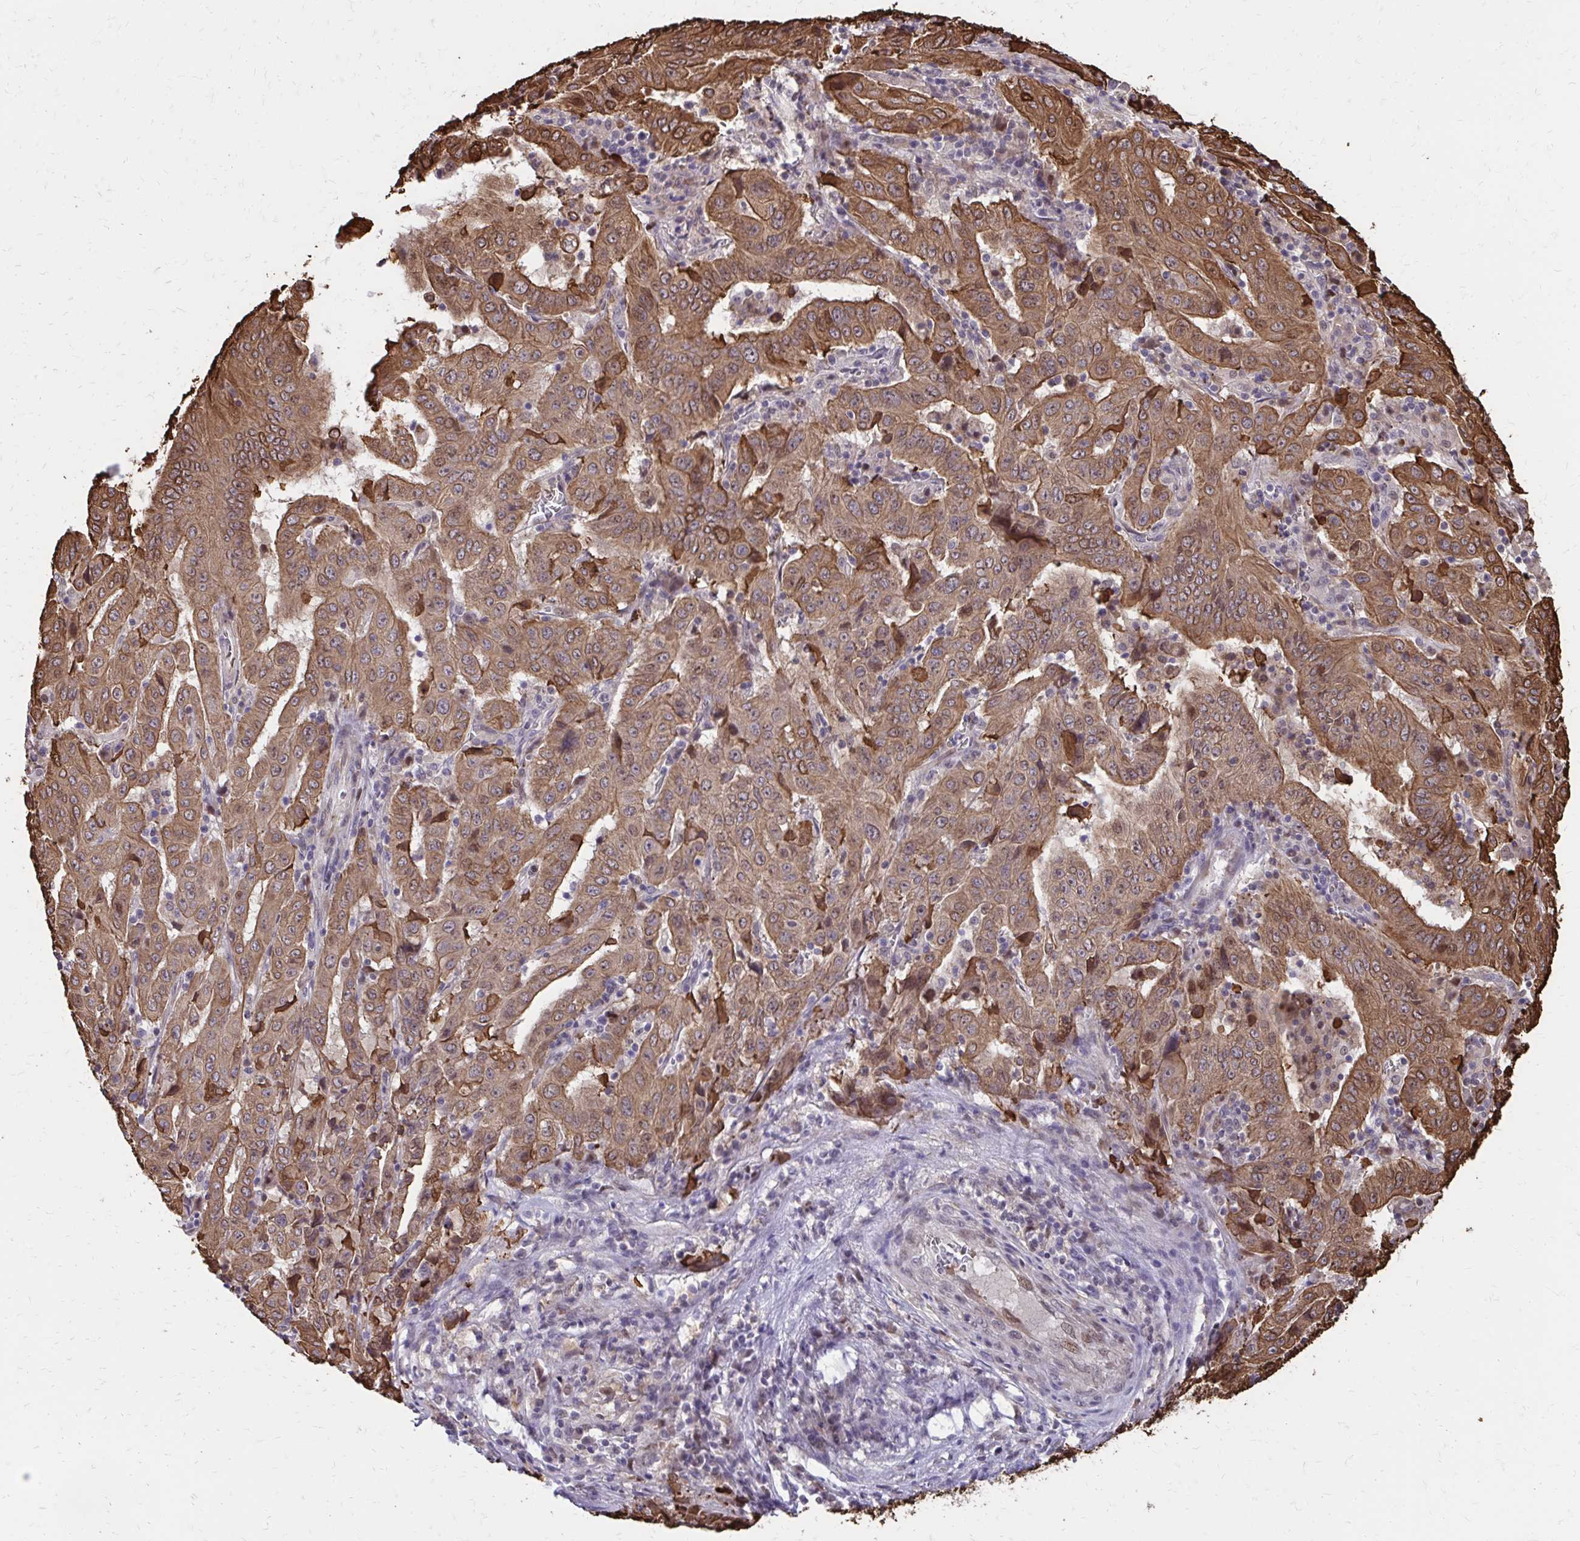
{"staining": {"intensity": "moderate", "quantity": ">75%", "location": "cytoplasmic/membranous,nuclear"}, "tissue": "pancreatic cancer", "cell_type": "Tumor cells", "image_type": "cancer", "snomed": [{"axis": "morphology", "description": "Adenocarcinoma, NOS"}, {"axis": "topography", "description": "Pancreas"}], "caption": "Immunohistochemical staining of pancreatic cancer (adenocarcinoma) displays moderate cytoplasmic/membranous and nuclear protein positivity in about >75% of tumor cells.", "gene": "ANKRD30B", "patient": {"sex": "male", "age": 63}}